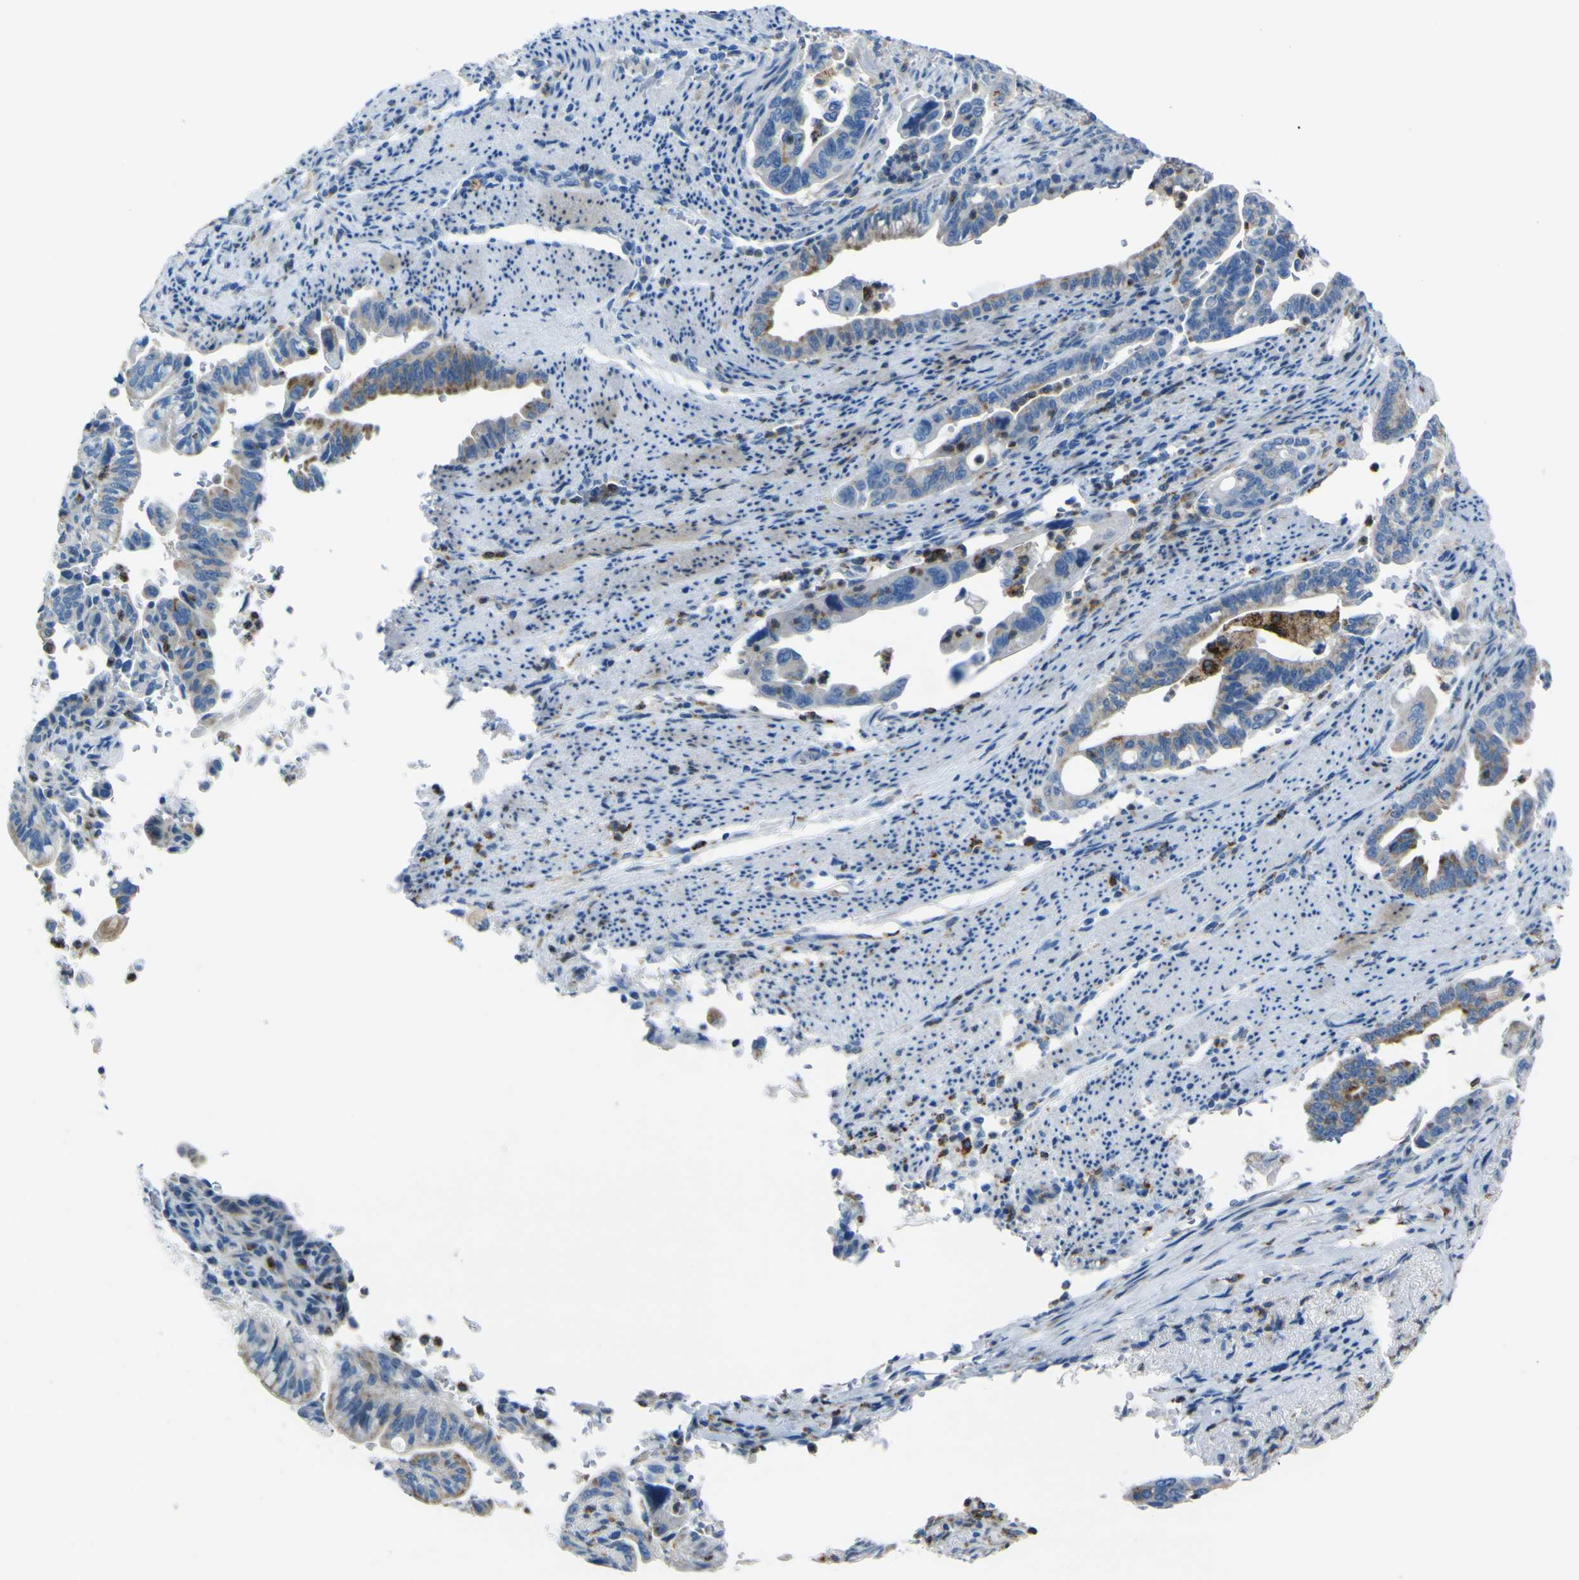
{"staining": {"intensity": "moderate", "quantity": "25%-75%", "location": "cytoplasmic/membranous"}, "tissue": "pancreatic cancer", "cell_type": "Tumor cells", "image_type": "cancer", "snomed": [{"axis": "morphology", "description": "Adenocarcinoma, NOS"}, {"axis": "topography", "description": "Pancreas"}], "caption": "A medium amount of moderate cytoplasmic/membranous positivity is present in approximately 25%-75% of tumor cells in pancreatic adenocarcinoma tissue.", "gene": "ACSL1", "patient": {"sex": "male", "age": 70}}